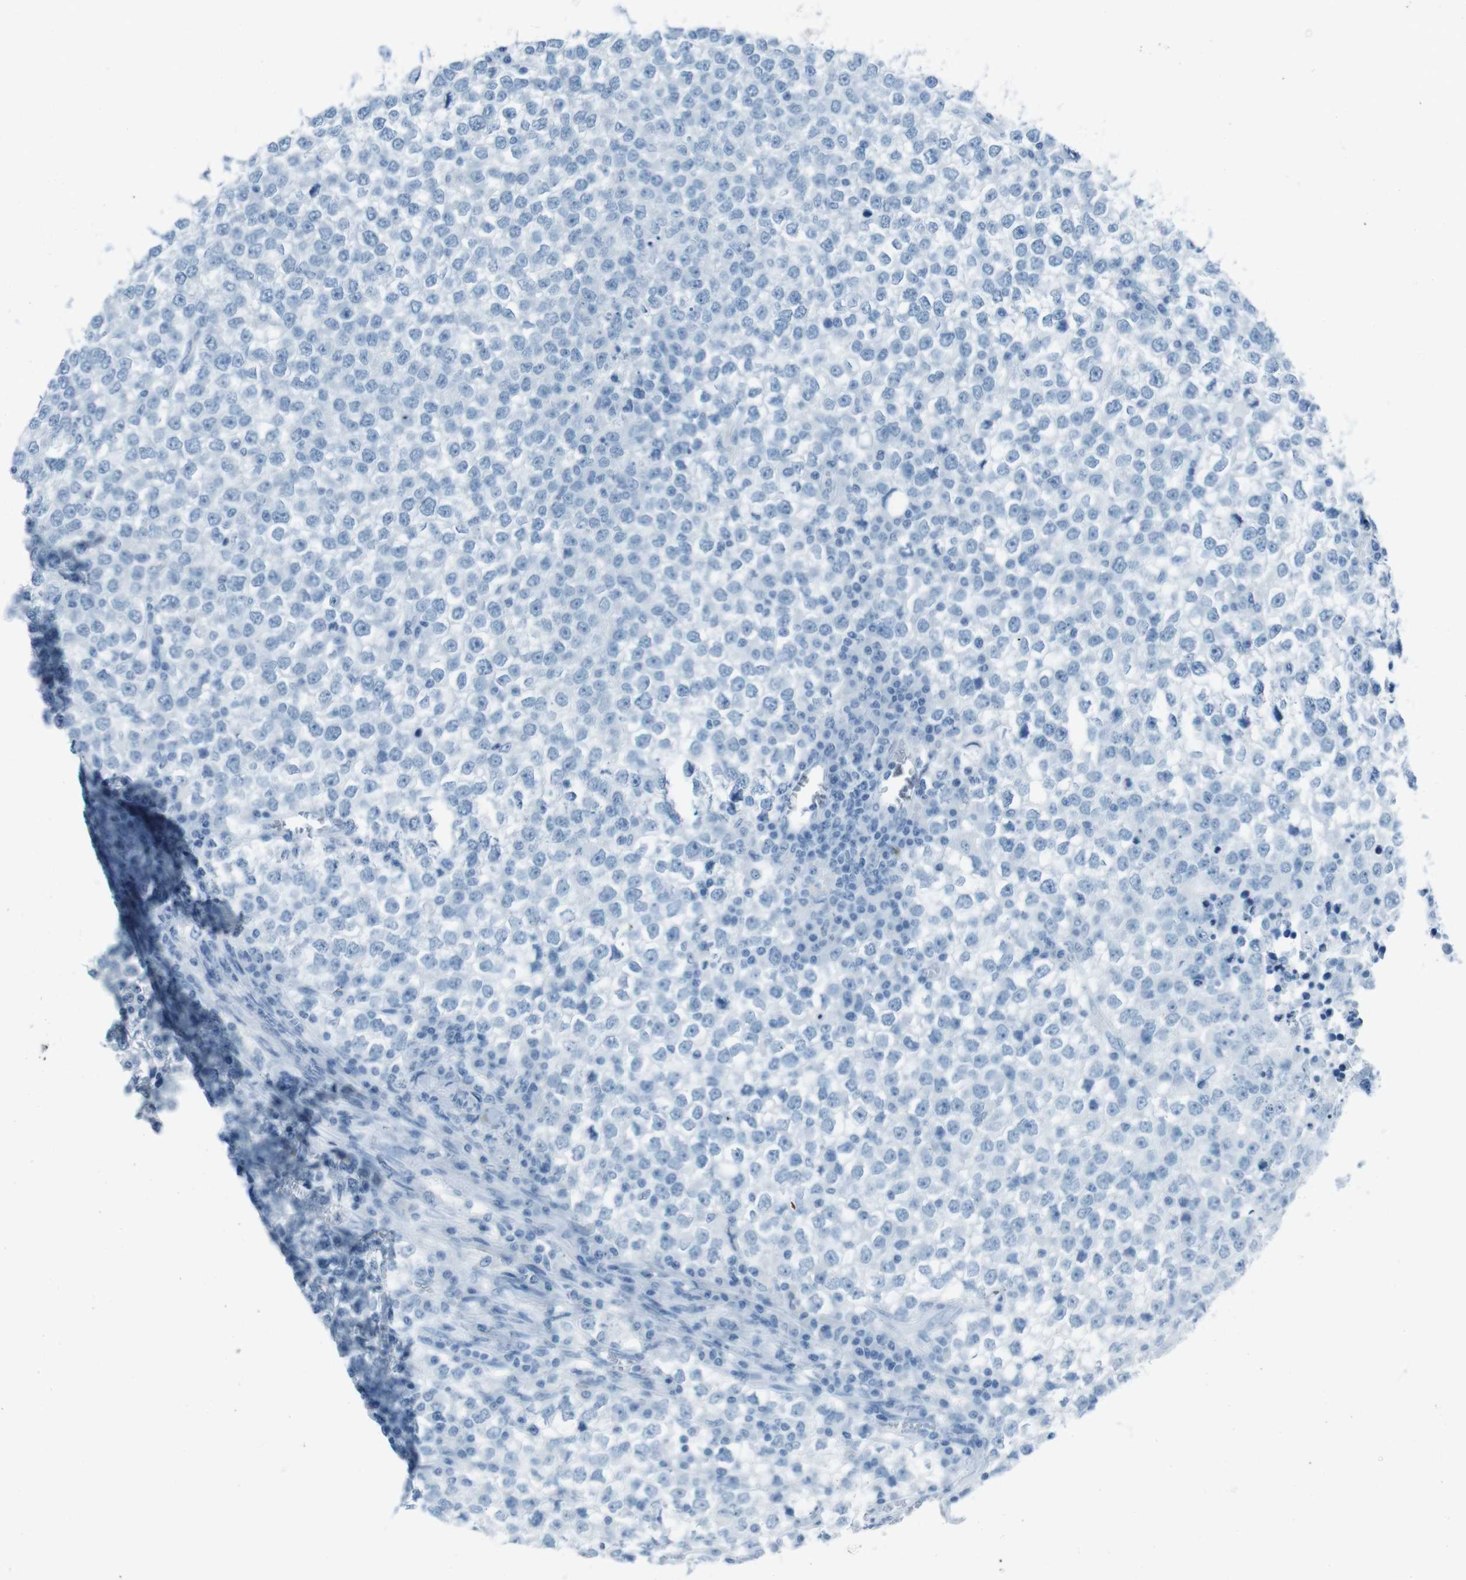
{"staining": {"intensity": "negative", "quantity": "none", "location": "none"}, "tissue": "testis cancer", "cell_type": "Tumor cells", "image_type": "cancer", "snomed": [{"axis": "morphology", "description": "Seminoma, NOS"}, {"axis": "topography", "description": "Testis"}], "caption": "The histopathology image shows no staining of tumor cells in testis cancer (seminoma). (DAB IHC with hematoxylin counter stain).", "gene": "TMEM207", "patient": {"sex": "male", "age": 65}}